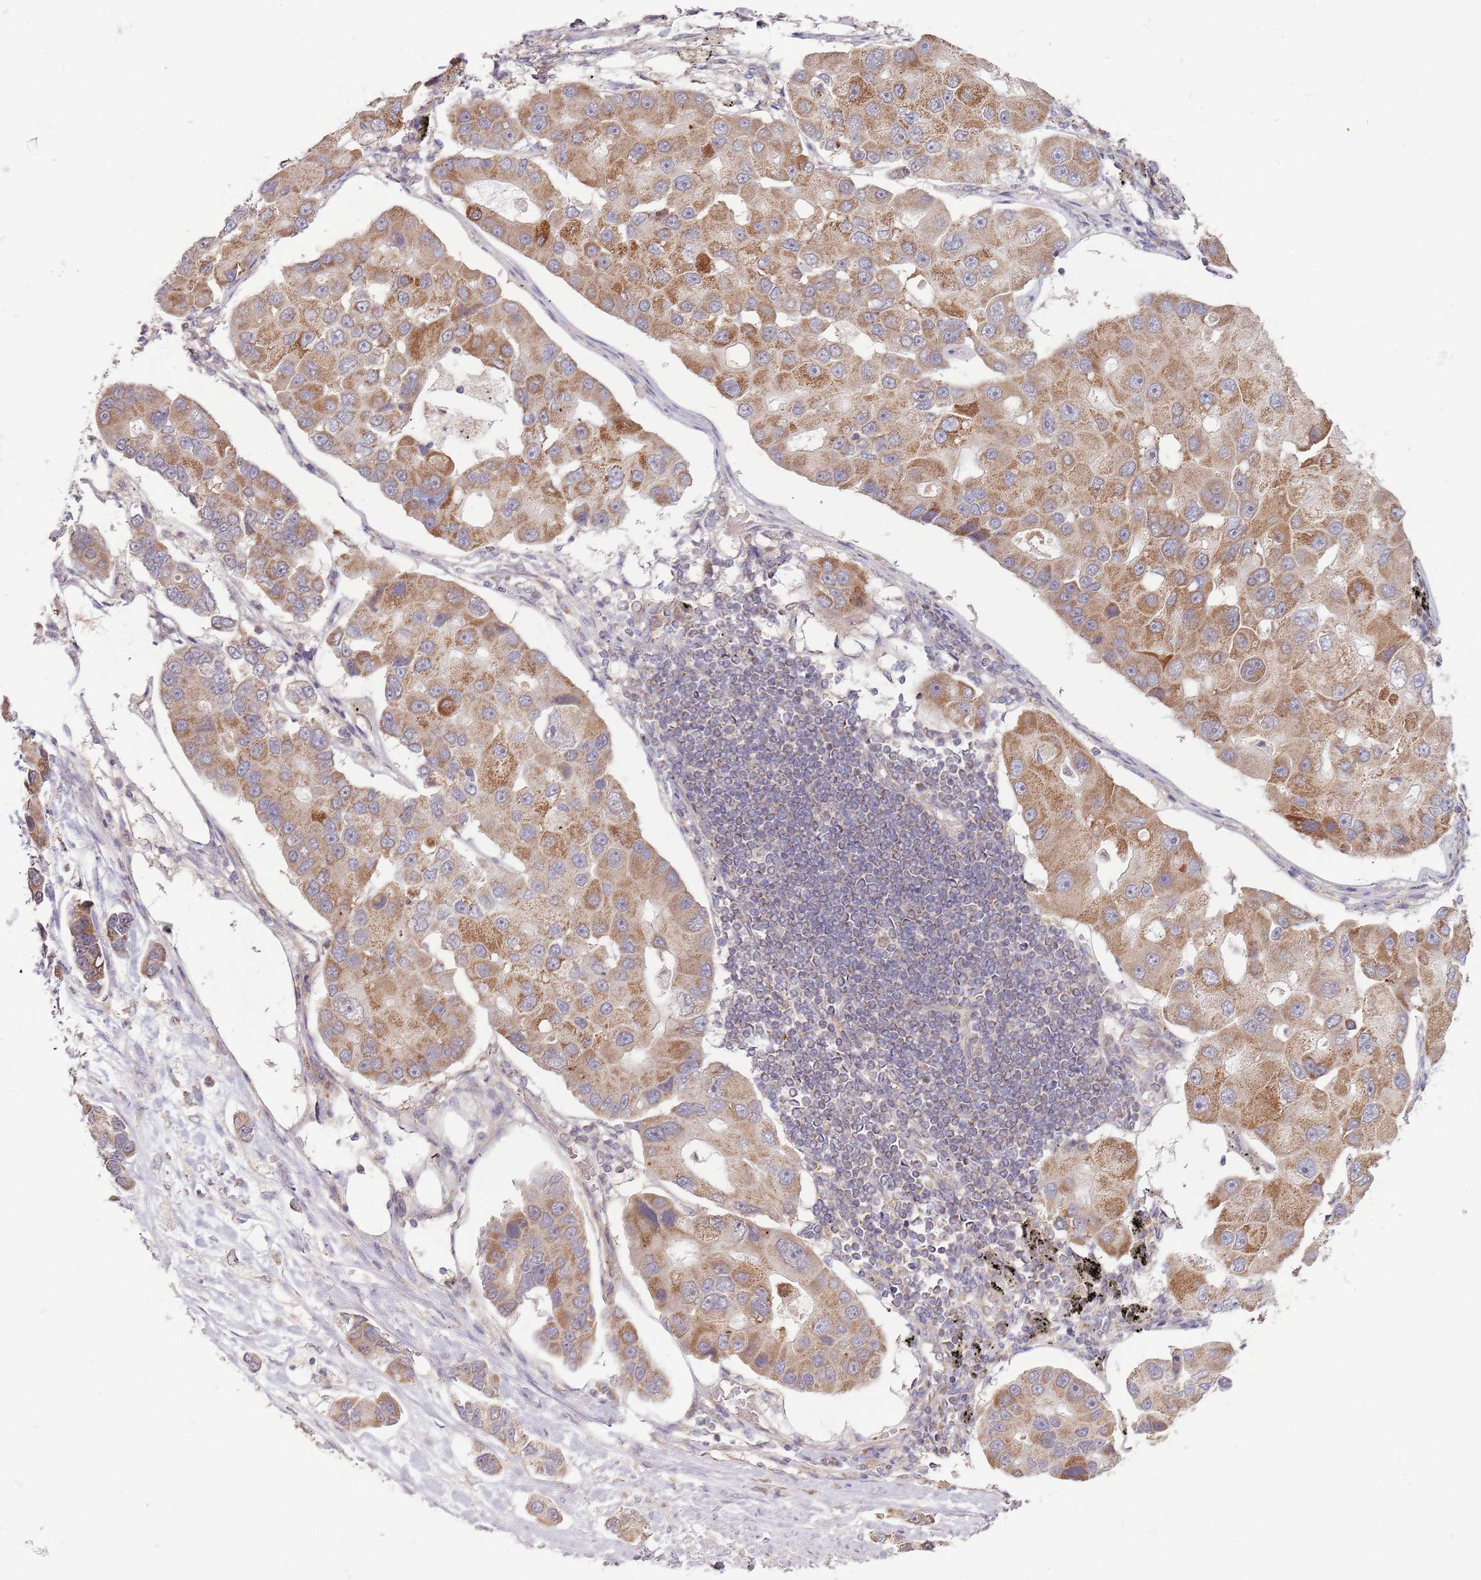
{"staining": {"intensity": "moderate", "quantity": ">75%", "location": "cytoplasmic/membranous"}, "tissue": "lung cancer", "cell_type": "Tumor cells", "image_type": "cancer", "snomed": [{"axis": "morphology", "description": "Adenocarcinoma, NOS"}, {"axis": "topography", "description": "Lung"}], "caption": "Human lung cancer (adenocarcinoma) stained for a protein (brown) reveals moderate cytoplasmic/membranous positive staining in about >75% of tumor cells.", "gene": "RNF181", "patient": {"sex": "female", "age": 54}}